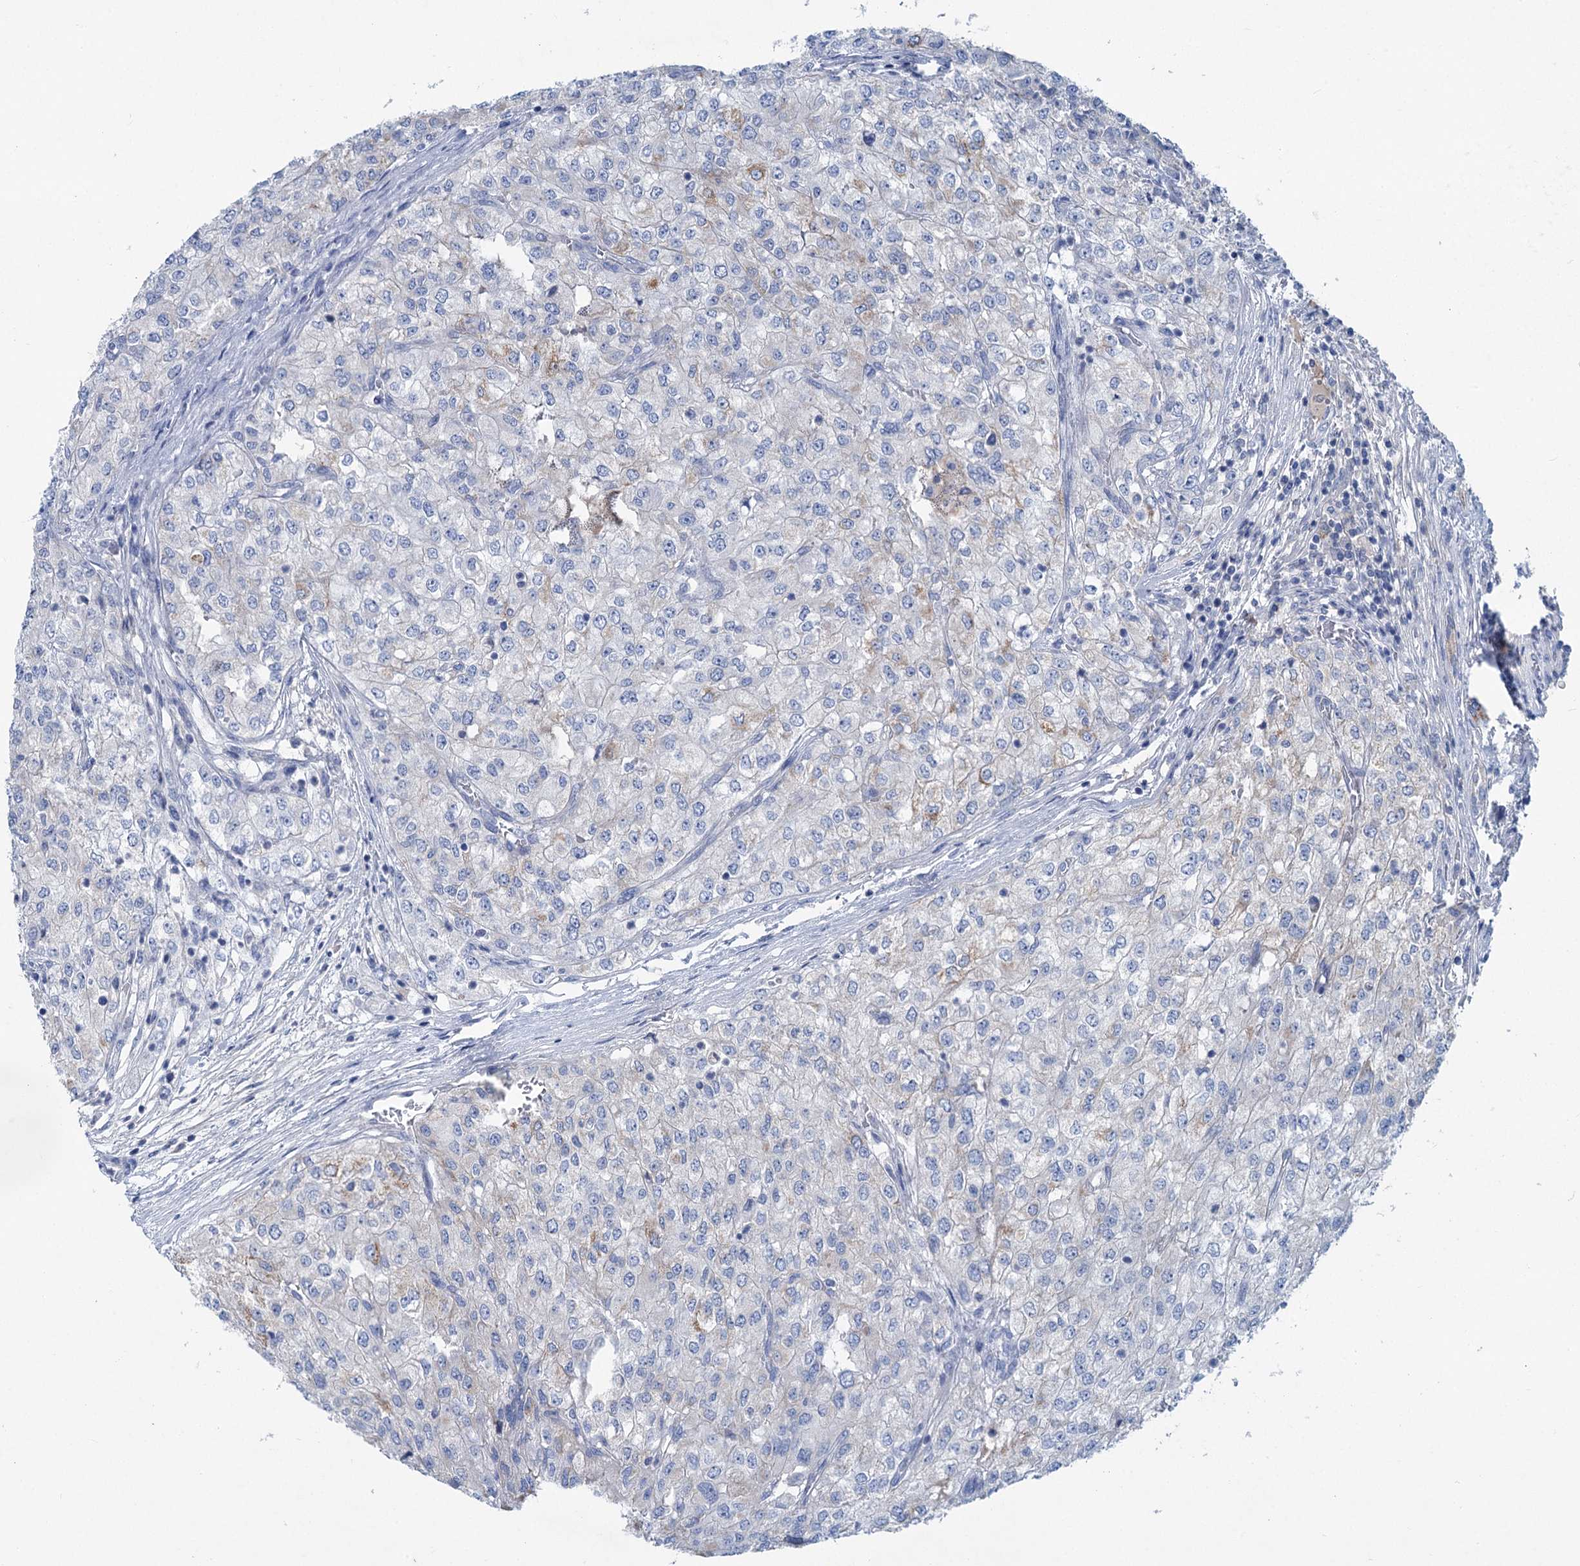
{"staining": {"intensity": "negative", "quantity": "none", "location": "none"}, "tissue": "renal cancer", "cell_type": "Tumor cells", "image_type": "cancer", "snomed": [{"axis": "morphology", "description": "Adenocarcinoma, NOS"}, {"axis": "topography", "description": "Kidney"}], "caption": "Immunohistochemistry of renal adenocarcinoma exhibits no expression in tumor cells. (Brightfield microscopy of DAB (3,3'-diaminobenzidine) immunohistochemistry (IHC) at high magnification).", "gene": "CHDH", "patient": {"sex": "female", "age": 54}}